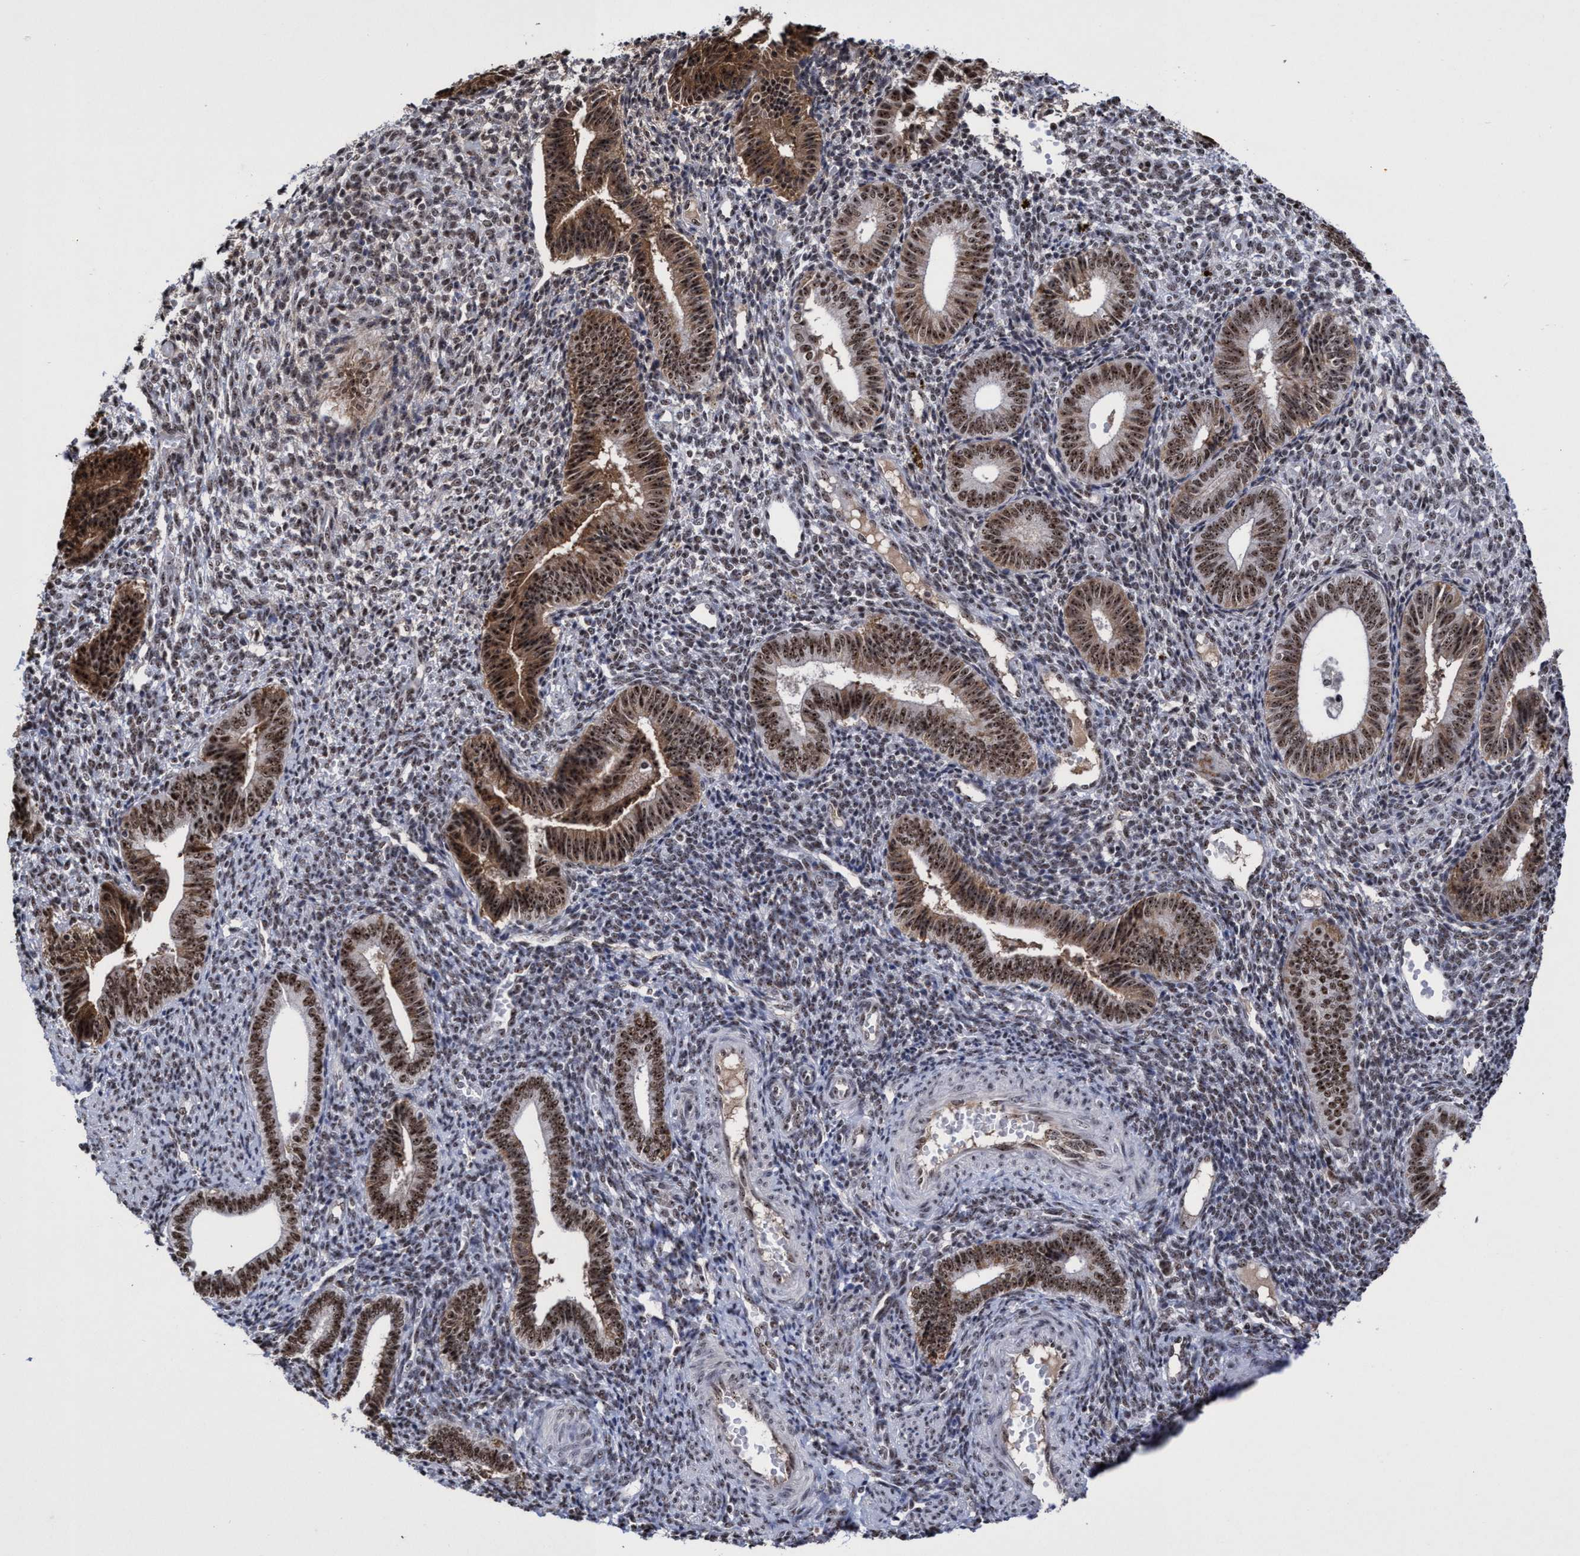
{"staining": {"intensity": "moderate", "quantity": ">75%", "location": "nuclear"}, "tissue": "endometrium", "cell_type": "Cells in endometrial stroma", "image_type": "normal", "snomed": [{"axis": "morphology", "description": "Normal tissue, NOS"}, {"axis": "topography", "description": "Uterus"}, {"axis": "topography", "description": "Endometrium"}], "caption": "An IHC histopathology image of unremarkable tissue is shown. Protein staining in brown labels moderate nuclear positivity in endometrium within cells in endometrial stroma.", "gene": "EFCAB10", "patient": {"sex": "female", "age": 33}}